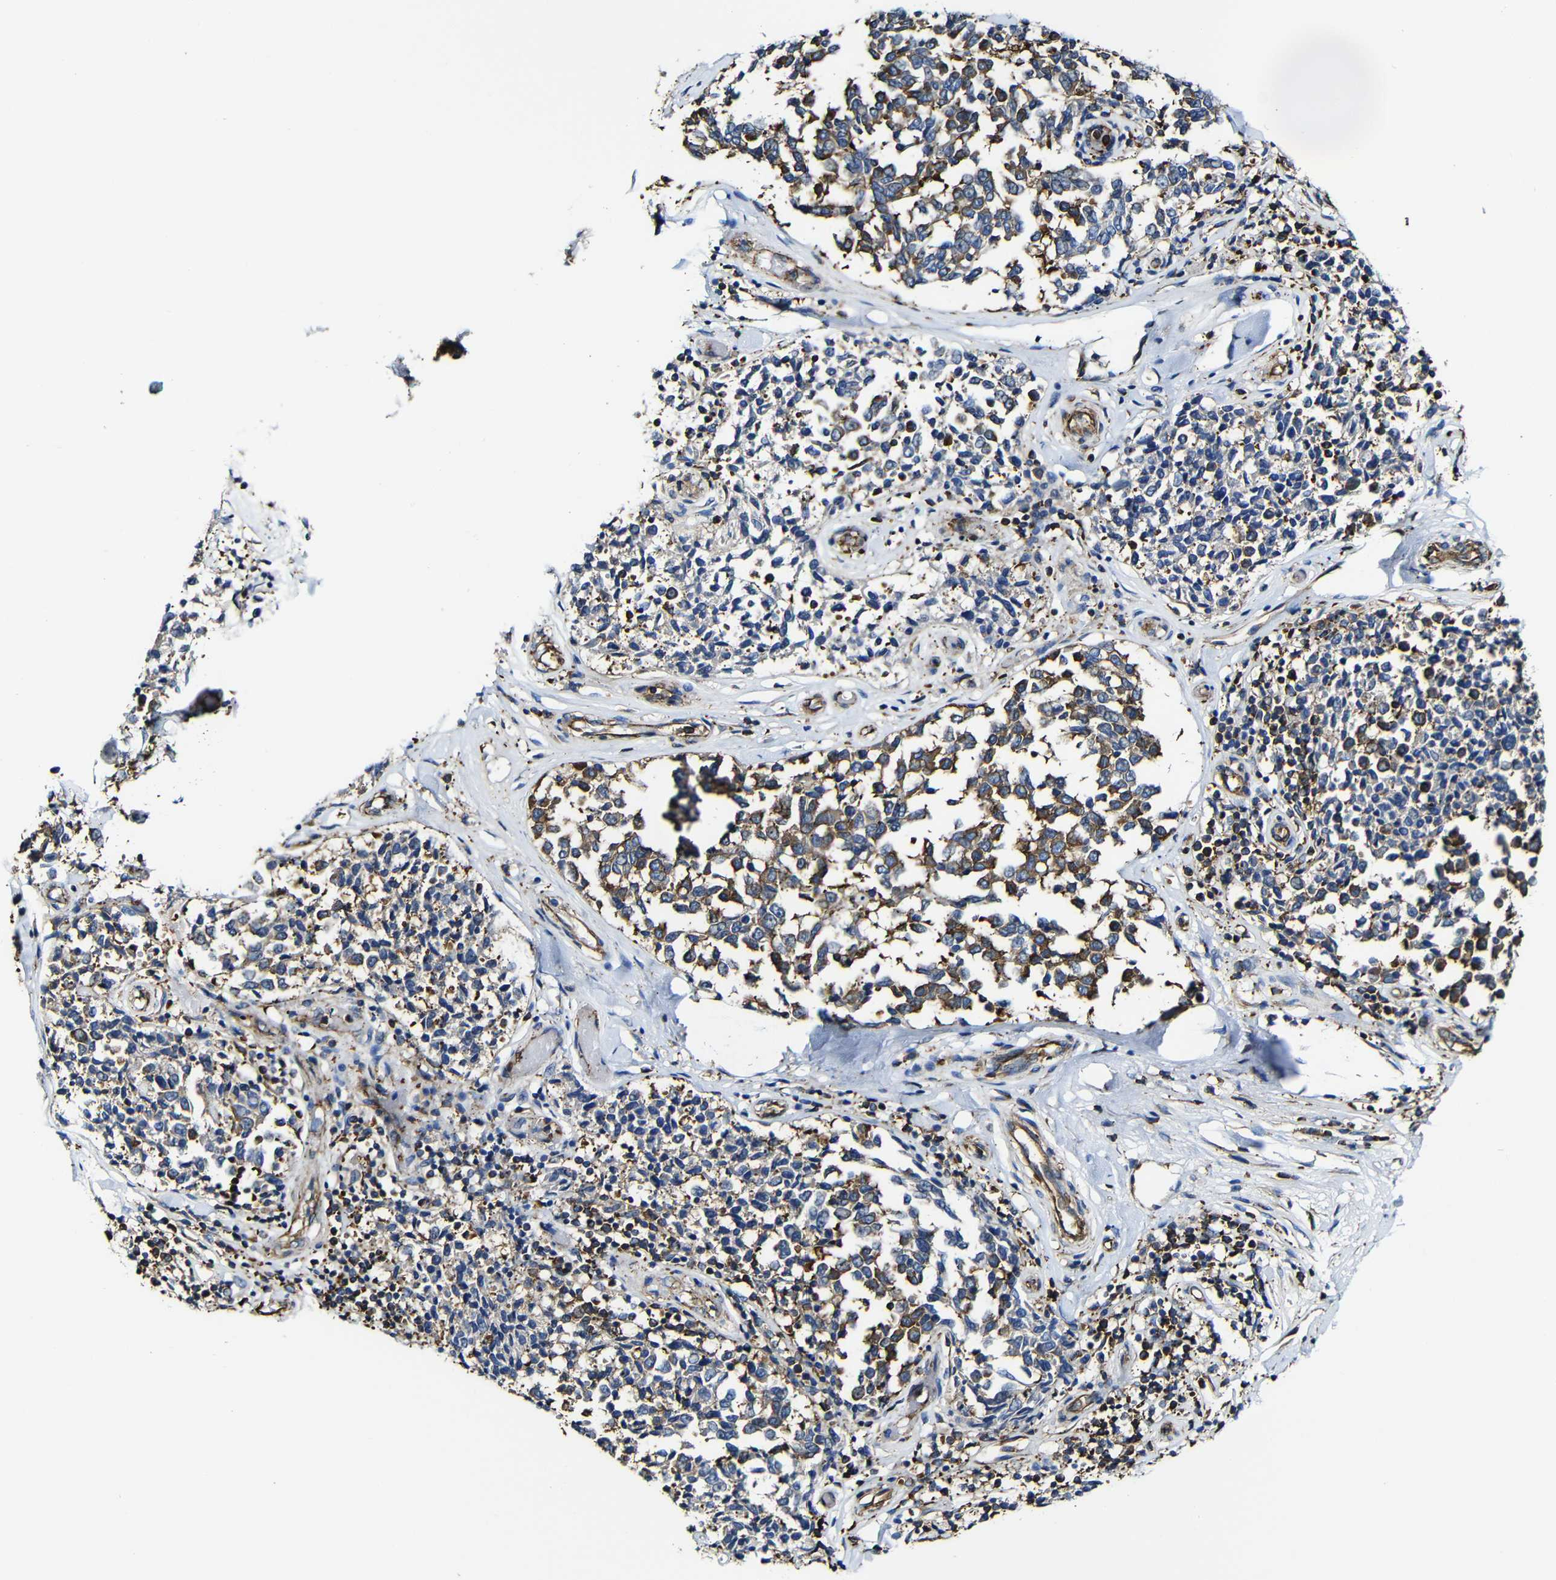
{"staining": {"intensity": "moderate", "quantity": "25%-75%", "location": "cytoplasmic/membranous"}, "tissue": "melanoma", "cell_type": "Tumor cells", "image_type": "cancer", "snomed": [{"axis": "morphology", "description": "Malignant melanoma, NOS"}, {"axis": "topography", "description": "Skin"}], "caption": "The micrograph demonstrates a brown stain indicating the presence of a protein in the cytoplasmic/membranous of tumor cells in malignant melanoma. The protein is shown in brown color, while the nuclei are stained blue.", "gene": "MSN", "patient": {"sex": "female", "age": 64}}